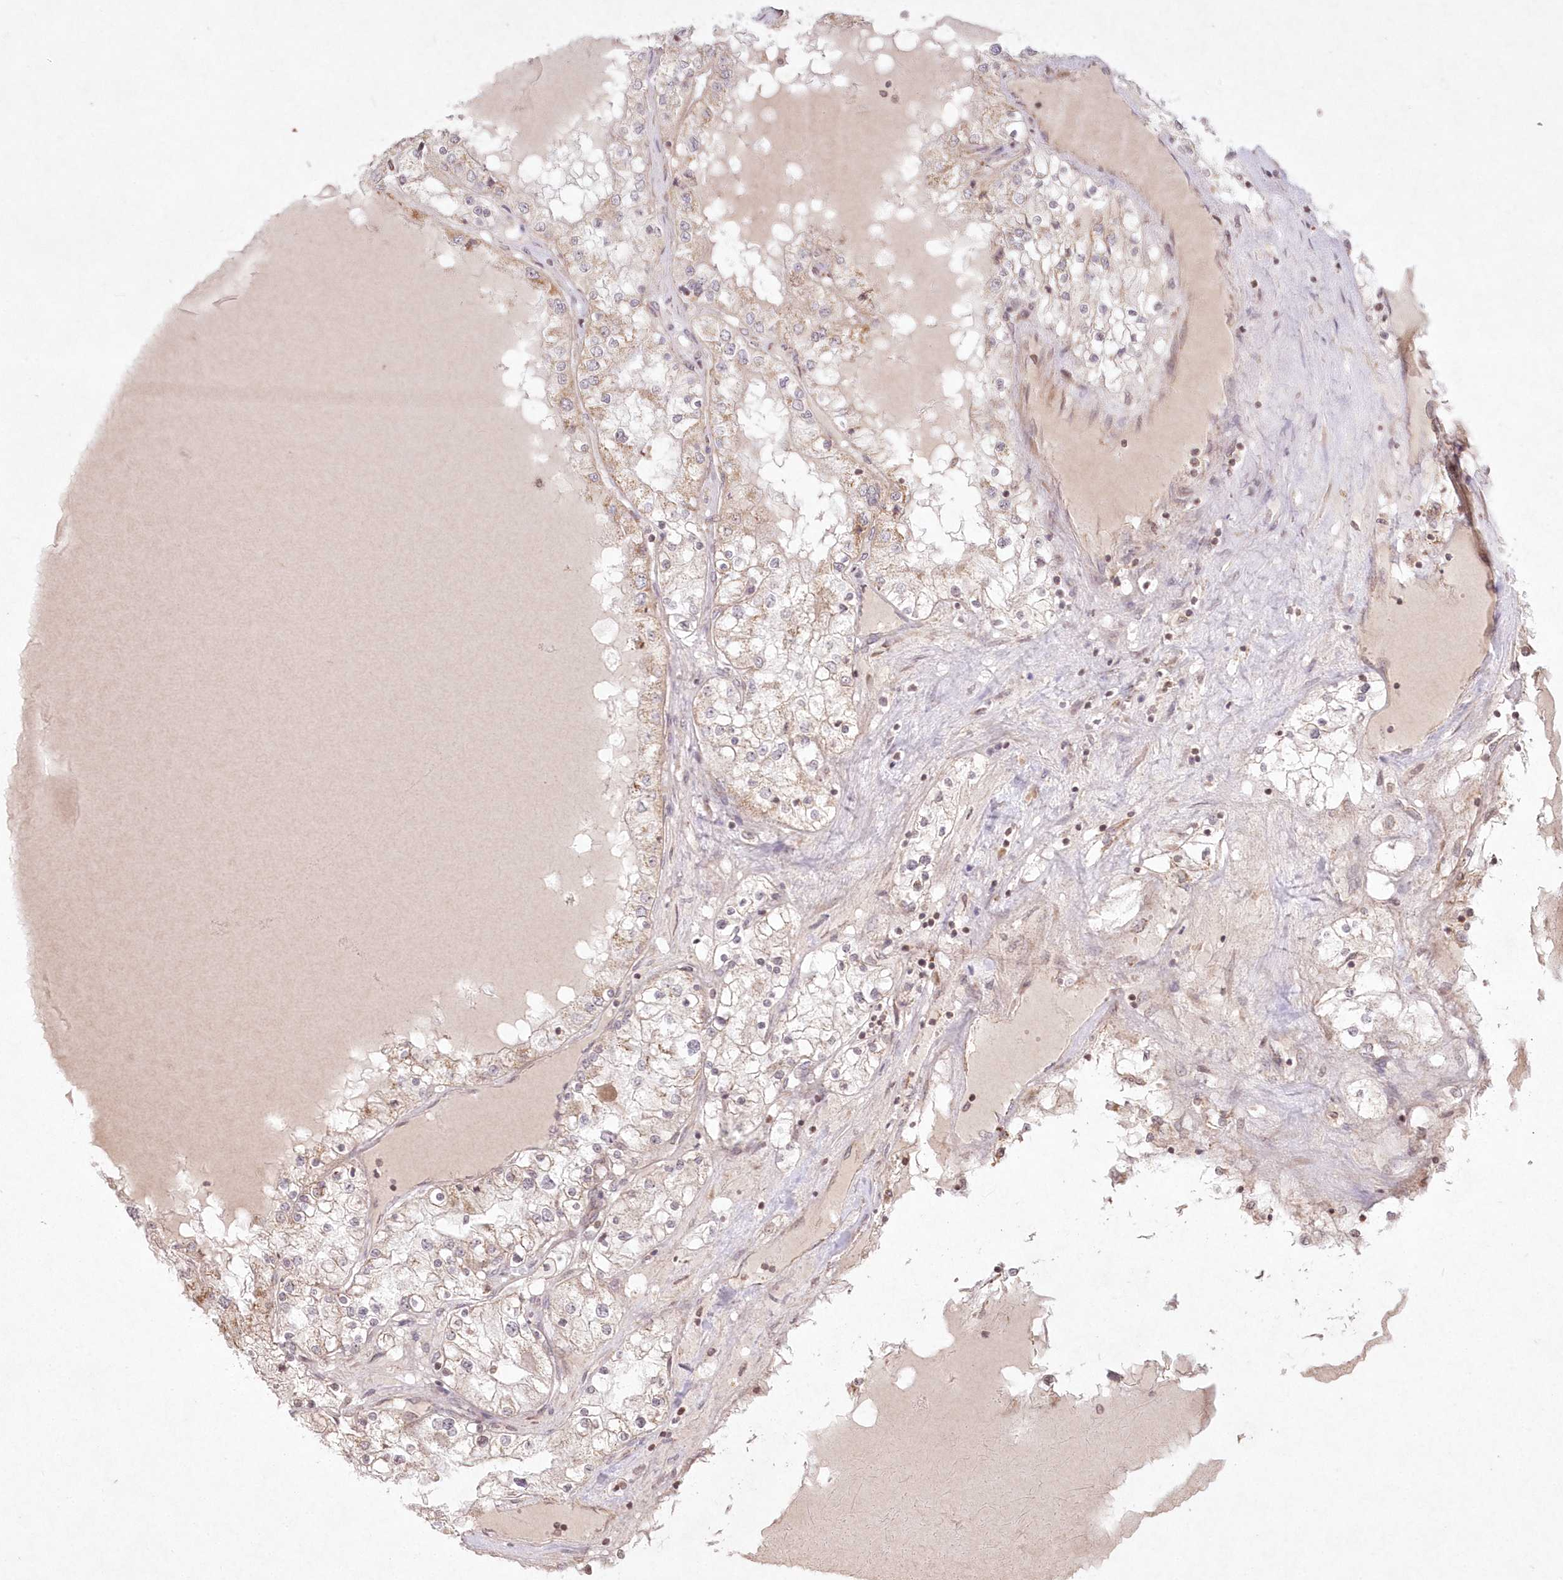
{"staining": {"intensity": "weak", "quantity": ">75%", "location": "cytoplasmic/membranous,nuclear"}, "tissue": "renal cancer", "cell_type": "Tumor cells", "image_type": "cancer", "snomed": [{"axis": "morphology", "description": "Adenocarcinoma, NOS"}, {"axis": "topography", "description": "Kidney"}], "caption": "About >75% of tumor cells in renal cancer show weak cytoplasmic/membranous and nuclear protein positivity as visualized by brown immunohistochemical staining.", "gene": "LRPPRC", "patient": {"sex": "male", "age": 68}}